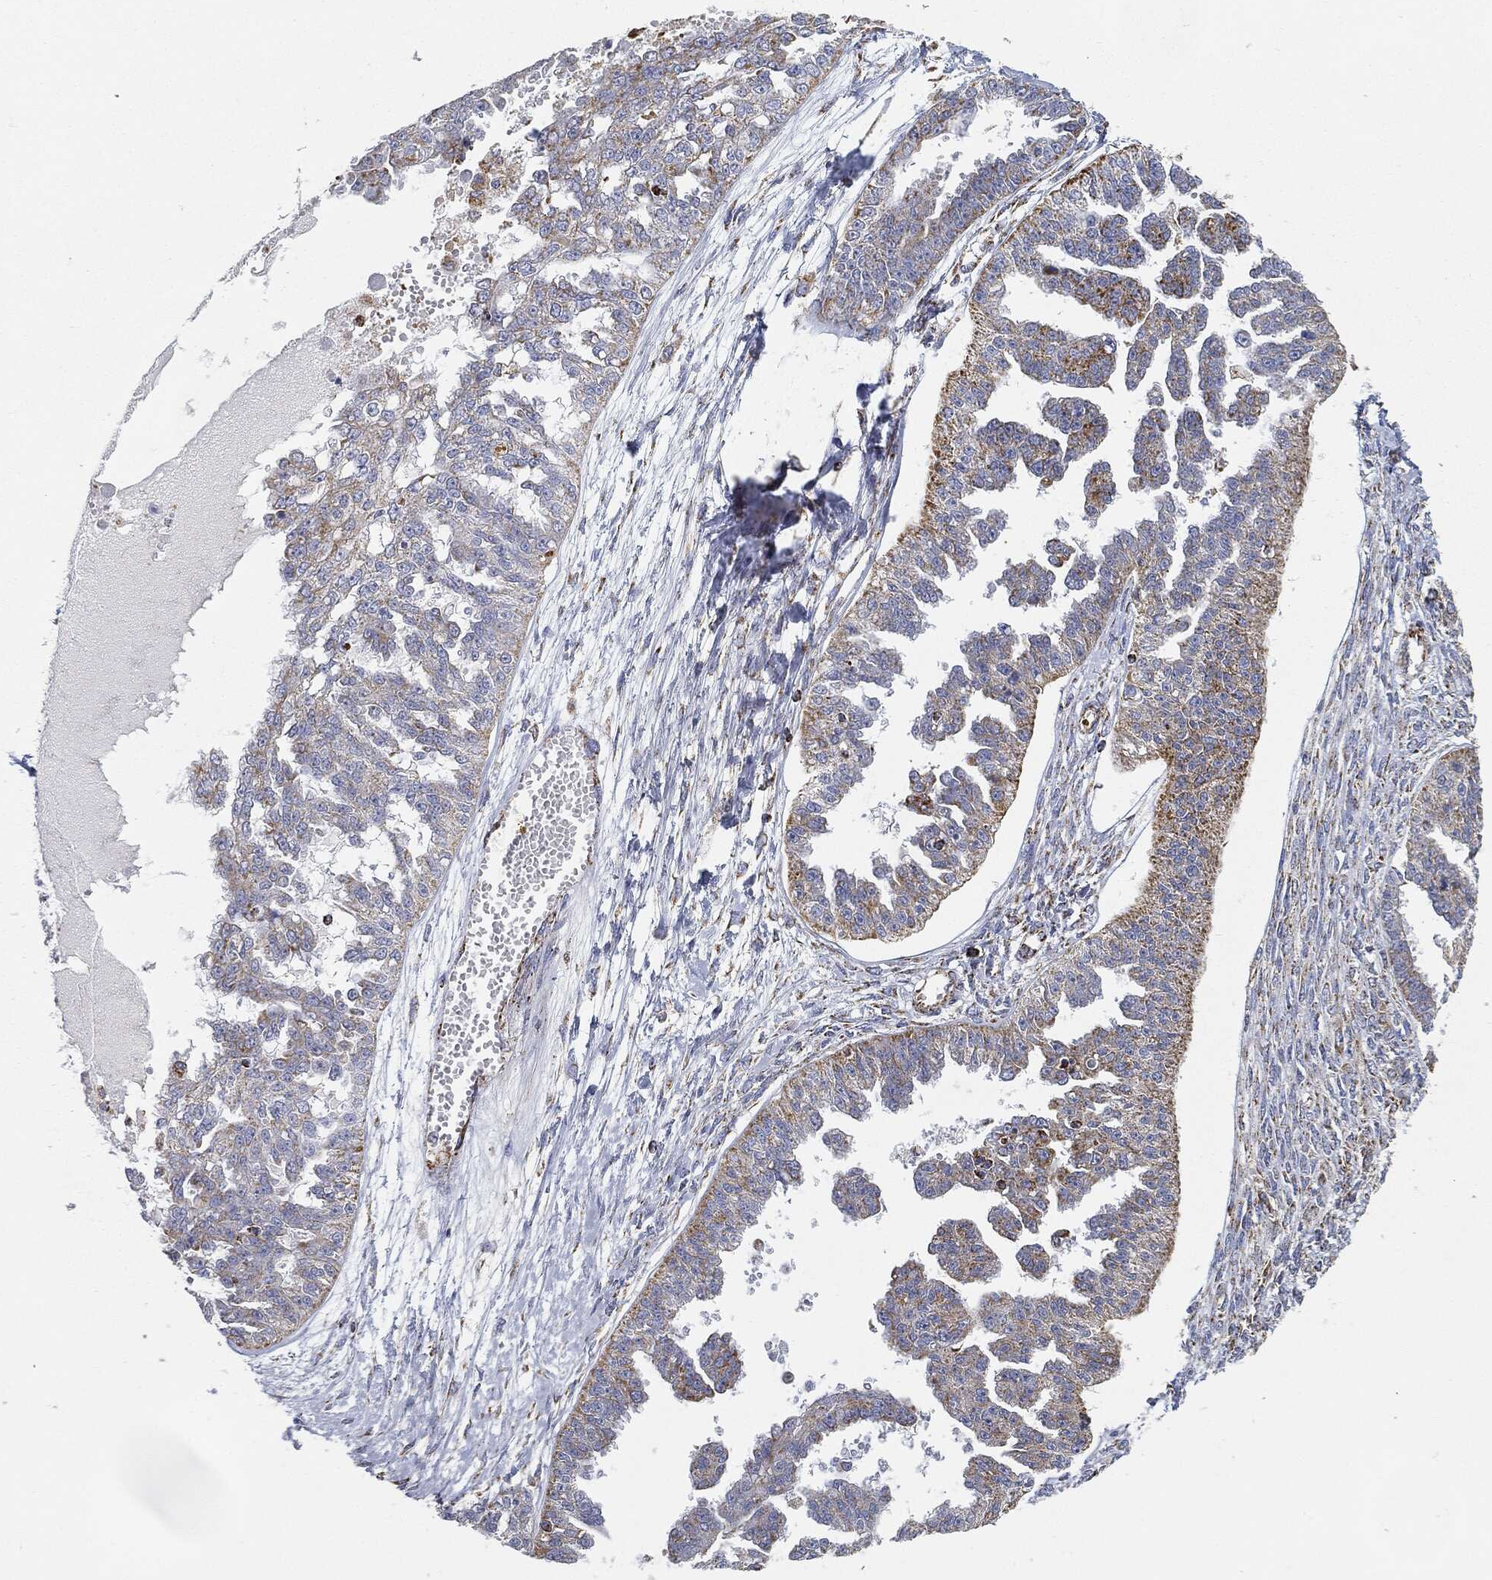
{"staining": {"intensity": "moderate", "quantity": "<25%", "location": "cytoplasmic/membranous"}, "tissue": "ovarian cancer", "cell_type": "Tumor cells", "image_type": "cancer", "snomed": [{"axis": "morphology", "description": "Cystadenocarcinoma, serous, NOS"}, {"axis": "topography", "description": "Ovary"}], "caption": "Immunohistochemical staining of human ovarian cancer (serous cystadenocarcinoma) displays low levels of moderate cytoplasmic/membranous positivity in about <25% of tumor cells.", "gene": "CAPN15", "patient": {"sex": "female", "age": 58}}